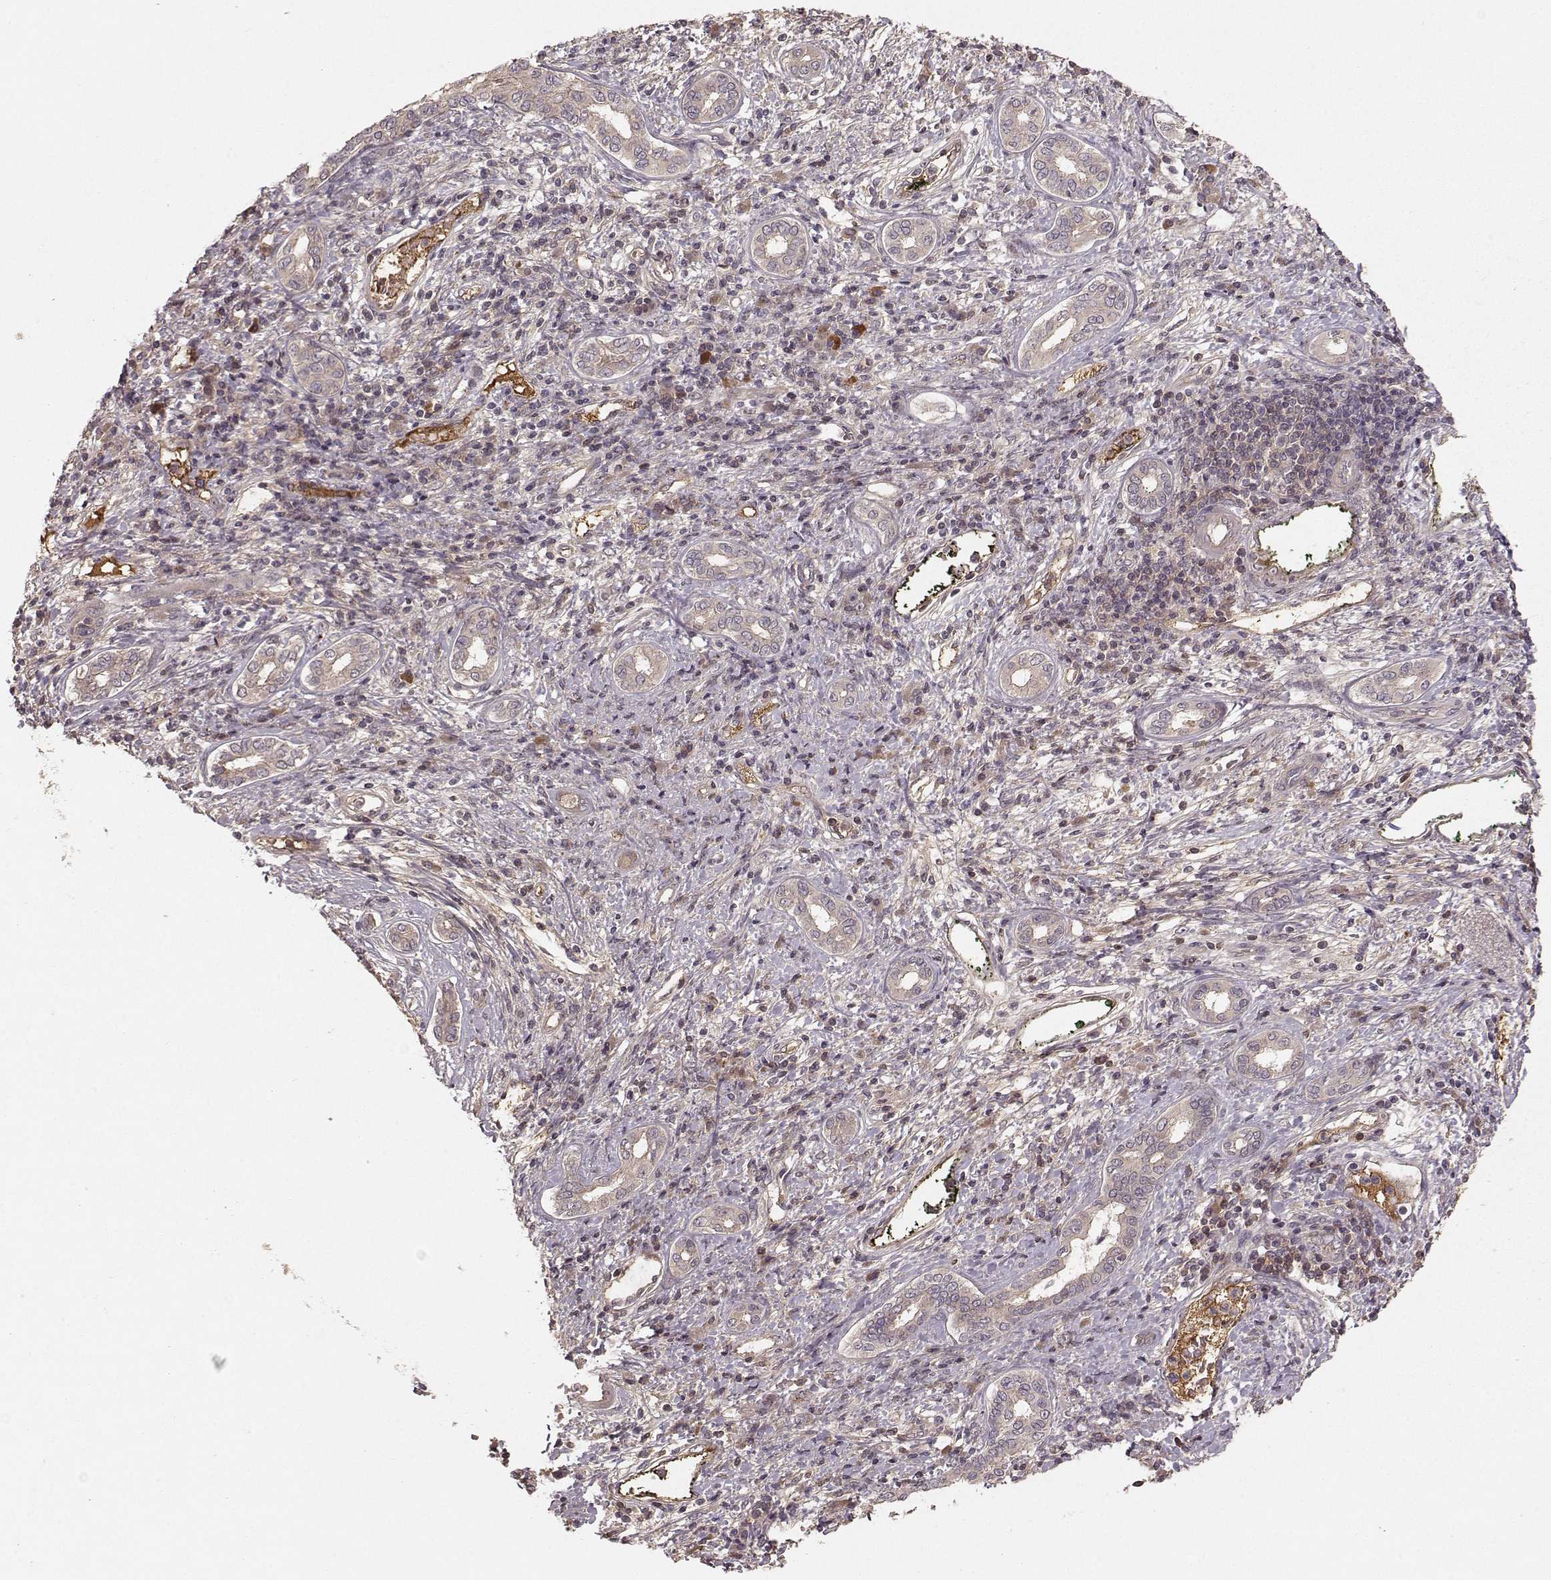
{"staining": {"intensity": "weak", "quantity": "25%-75%", "location": "cytoplasmic/membranous"}, "tissue": "liver cancer", "cell_type": "Tumor cells", "image_type": "cancer", "snomed": [{"axis": "morphology", "description": "Carcinoma, Hepatocellular, NOS"}, {"axis": "topography", "description": "Liver"}], "caption": "Immunohistochemical staining of human liver hepatocellular carcinoma demonstrates low levels of weak cytoplasmic/membranous protein expression in about 25%-75% of tumor cells.", "gene": "WNT6", "patient": {"sex": "male", "age": 65}}